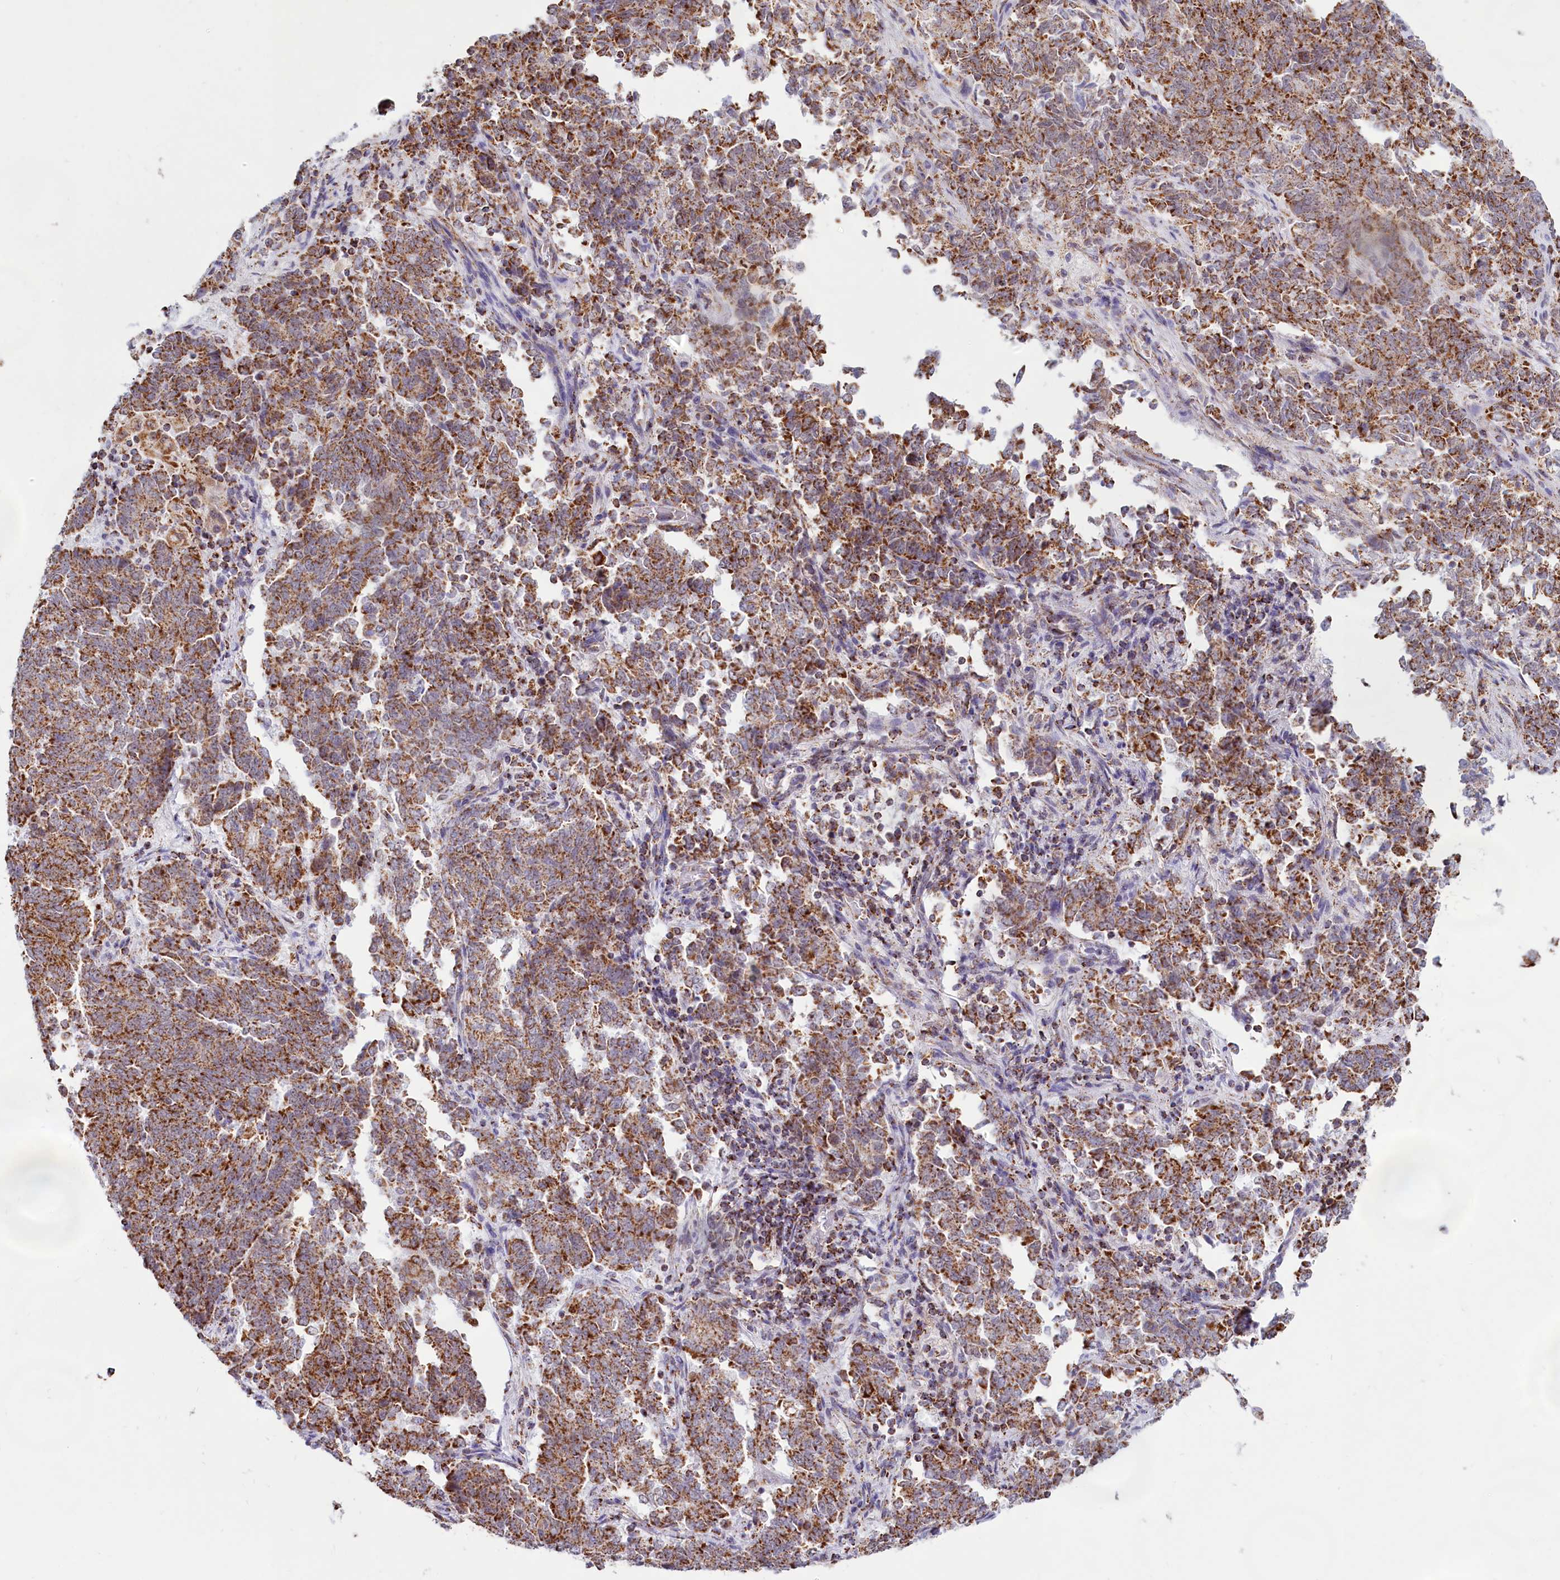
{"staining": {"intensity": "moderate", "quantity": ">75%", "location": "cytoplasmic/membranous"}, "tissue": "endometrial cancer", "cell_type": "Tumor cells", "image_type": "cancer", "snomed": [{"axis": "morphology", "description": "Adenocarcinoma, NOS"}, {"axis": "topography", "description": "Endometrium"}], "caption": "Immunohistochemistry micrograph of endometrial cancer stained for a protein (brown), which exhibits medium levels of moderate cytoplasmic/membranous expression in about >75% of tumor cells.", "gene": "C1D", "patient": {"sex": "female", "age": 80}}